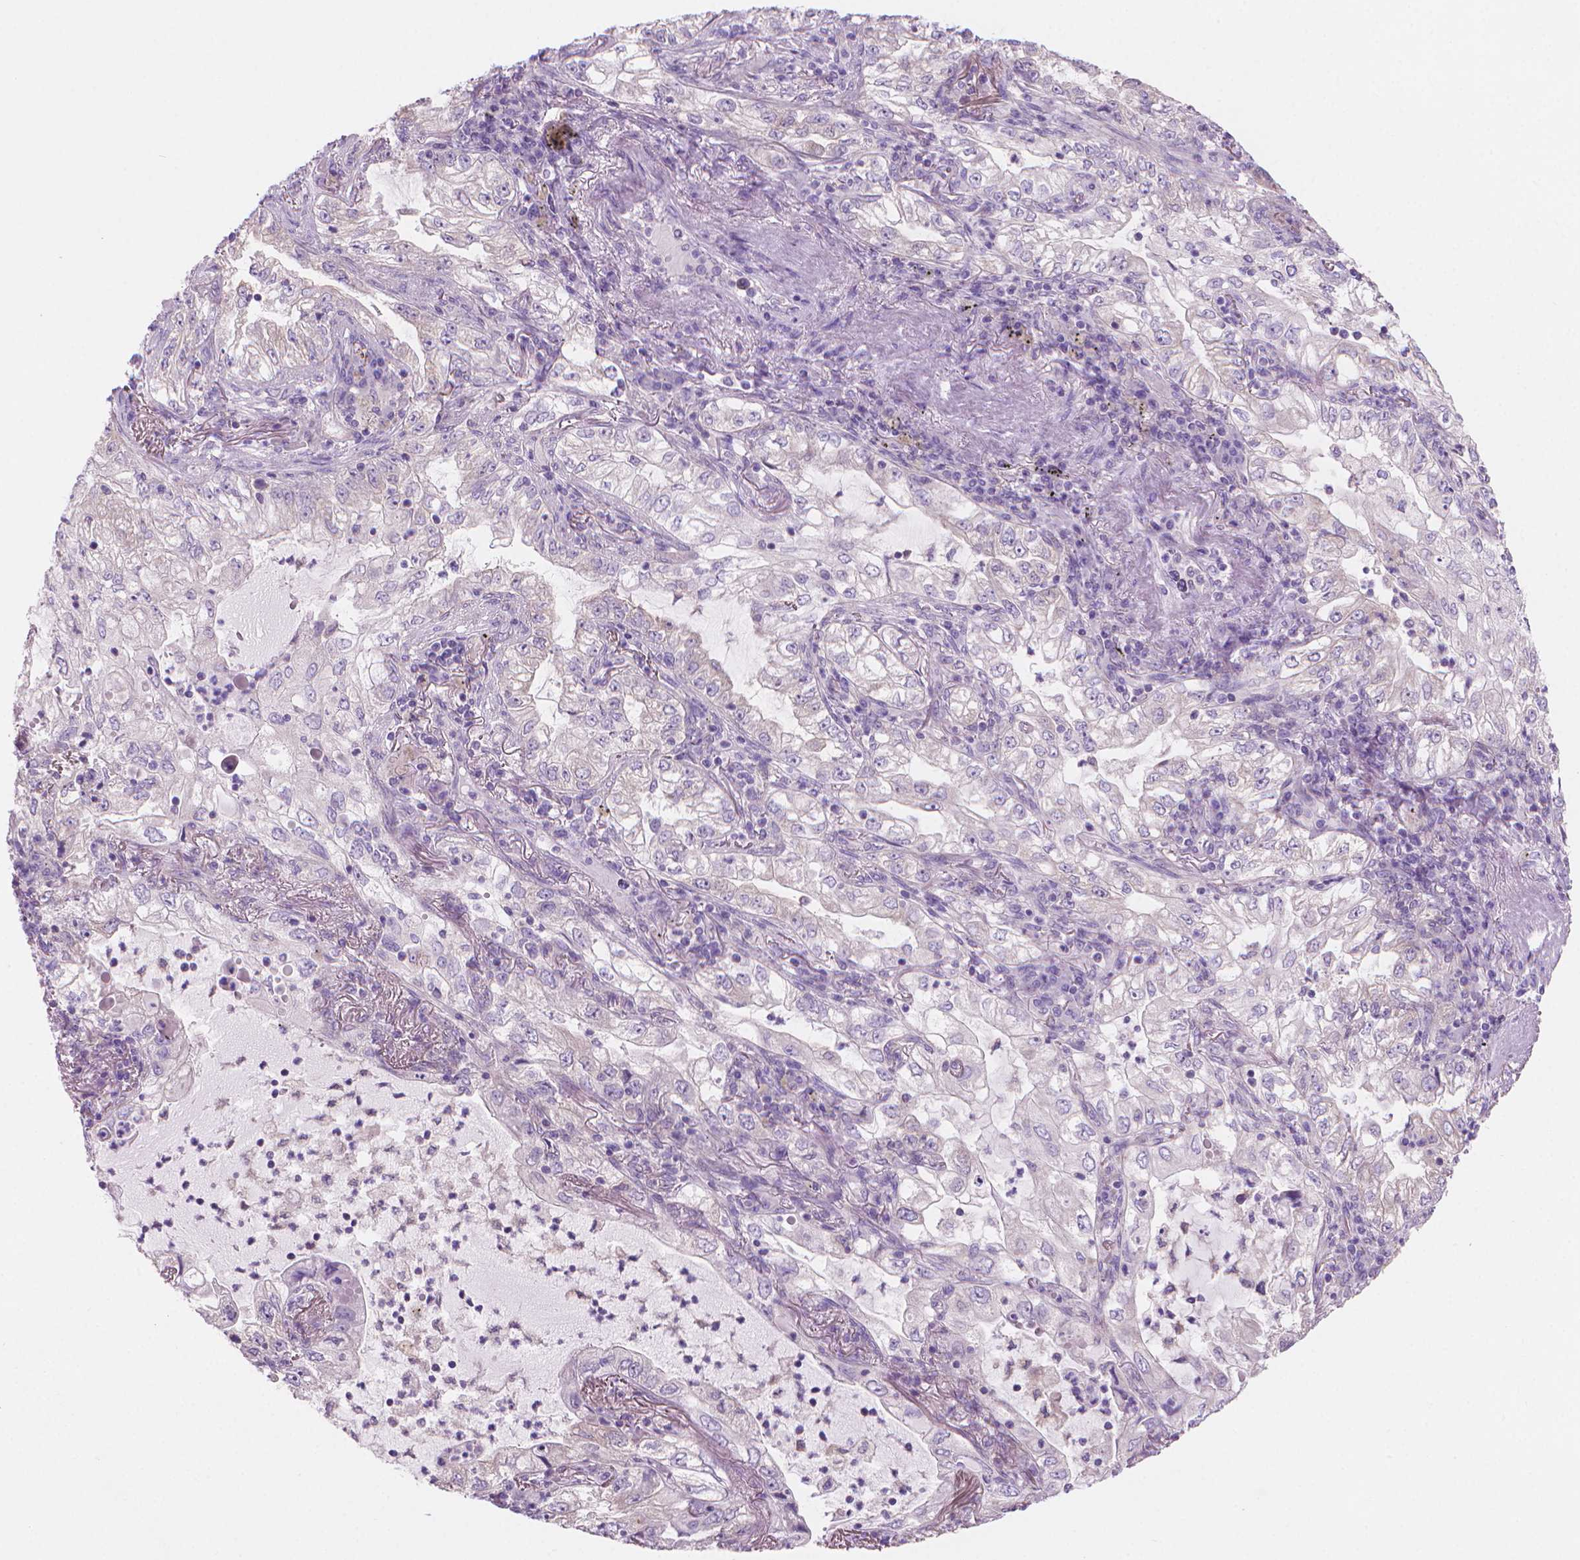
{"staining": {"intensity": "negative", "quantity": "none", "location": "none"}, "tissue": "lung cancer", "cell_type": "Tumor cells", "image_type": "cancer", "snomed": [{"axis": "morphology", "description": "Adenocarcinoma, NOS"}, {"axis": "topography", "description": "Lung"}], "caption": "Tumor cells are negative for brown protein staining in adenocarcinoma (lung).", "gene": "ENSG00000187186", "patient": {"sex": "female", "age": 73}}